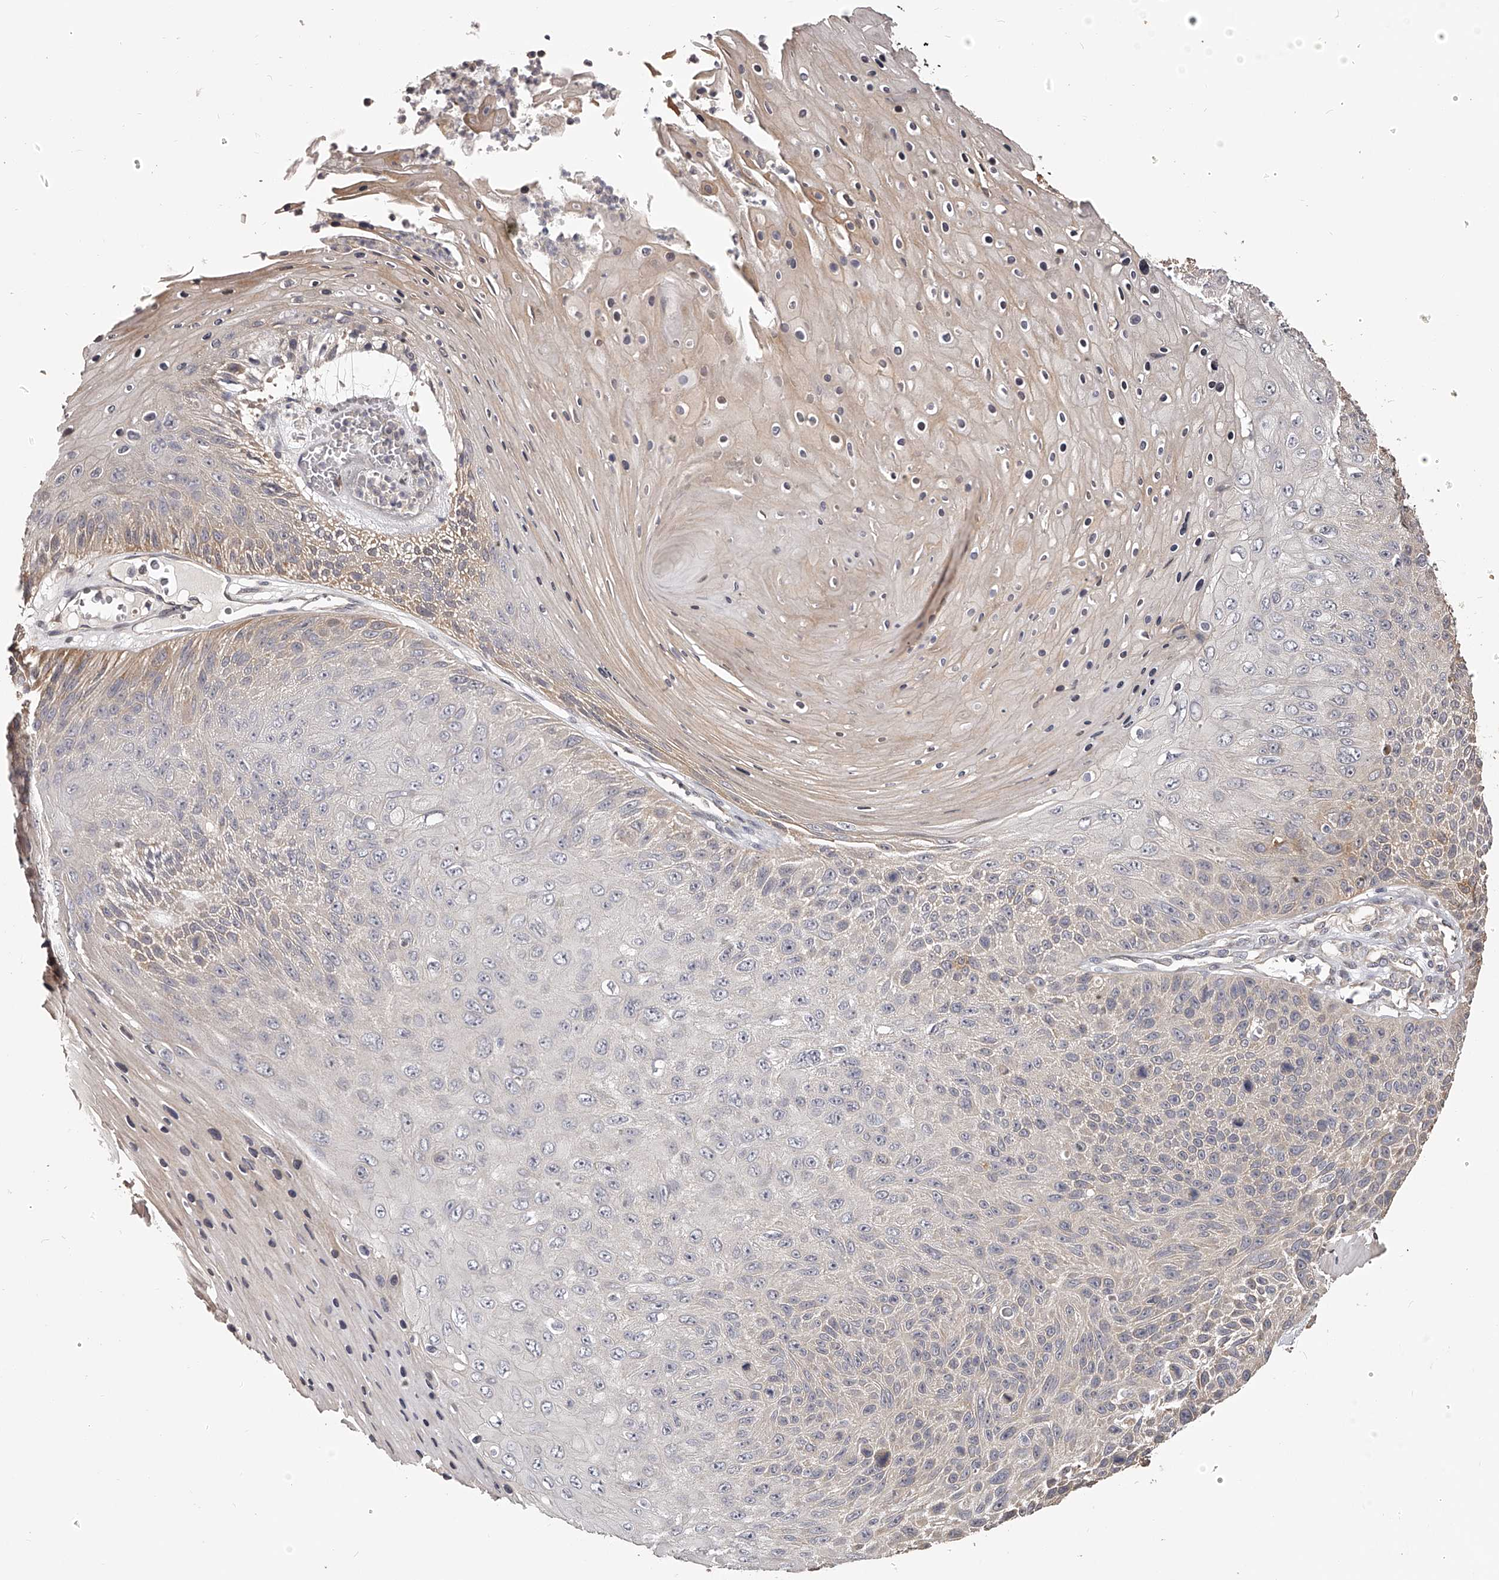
{"staining": {"intensity": "weak", "quantity": "<25%", "location": "cytoplasmic/membranous"}, "tissue": "skin cancer", "cell_type": "Tumor cells", "image_type": "cancer", "snomed": [{"axis": "morphology", "description": "Squamous cell carcinoma, NOS"}, {"axis": "topography", "description": "Skin"}], "caption": "DAB (3,3'-diaminobenzidine) immunohistochemical staining of squamous cell carcinoma (skin) shows no significant expression in tumor cells.", "gene": "ZNF582", "patient": {"sex": "female", "age": 88}}